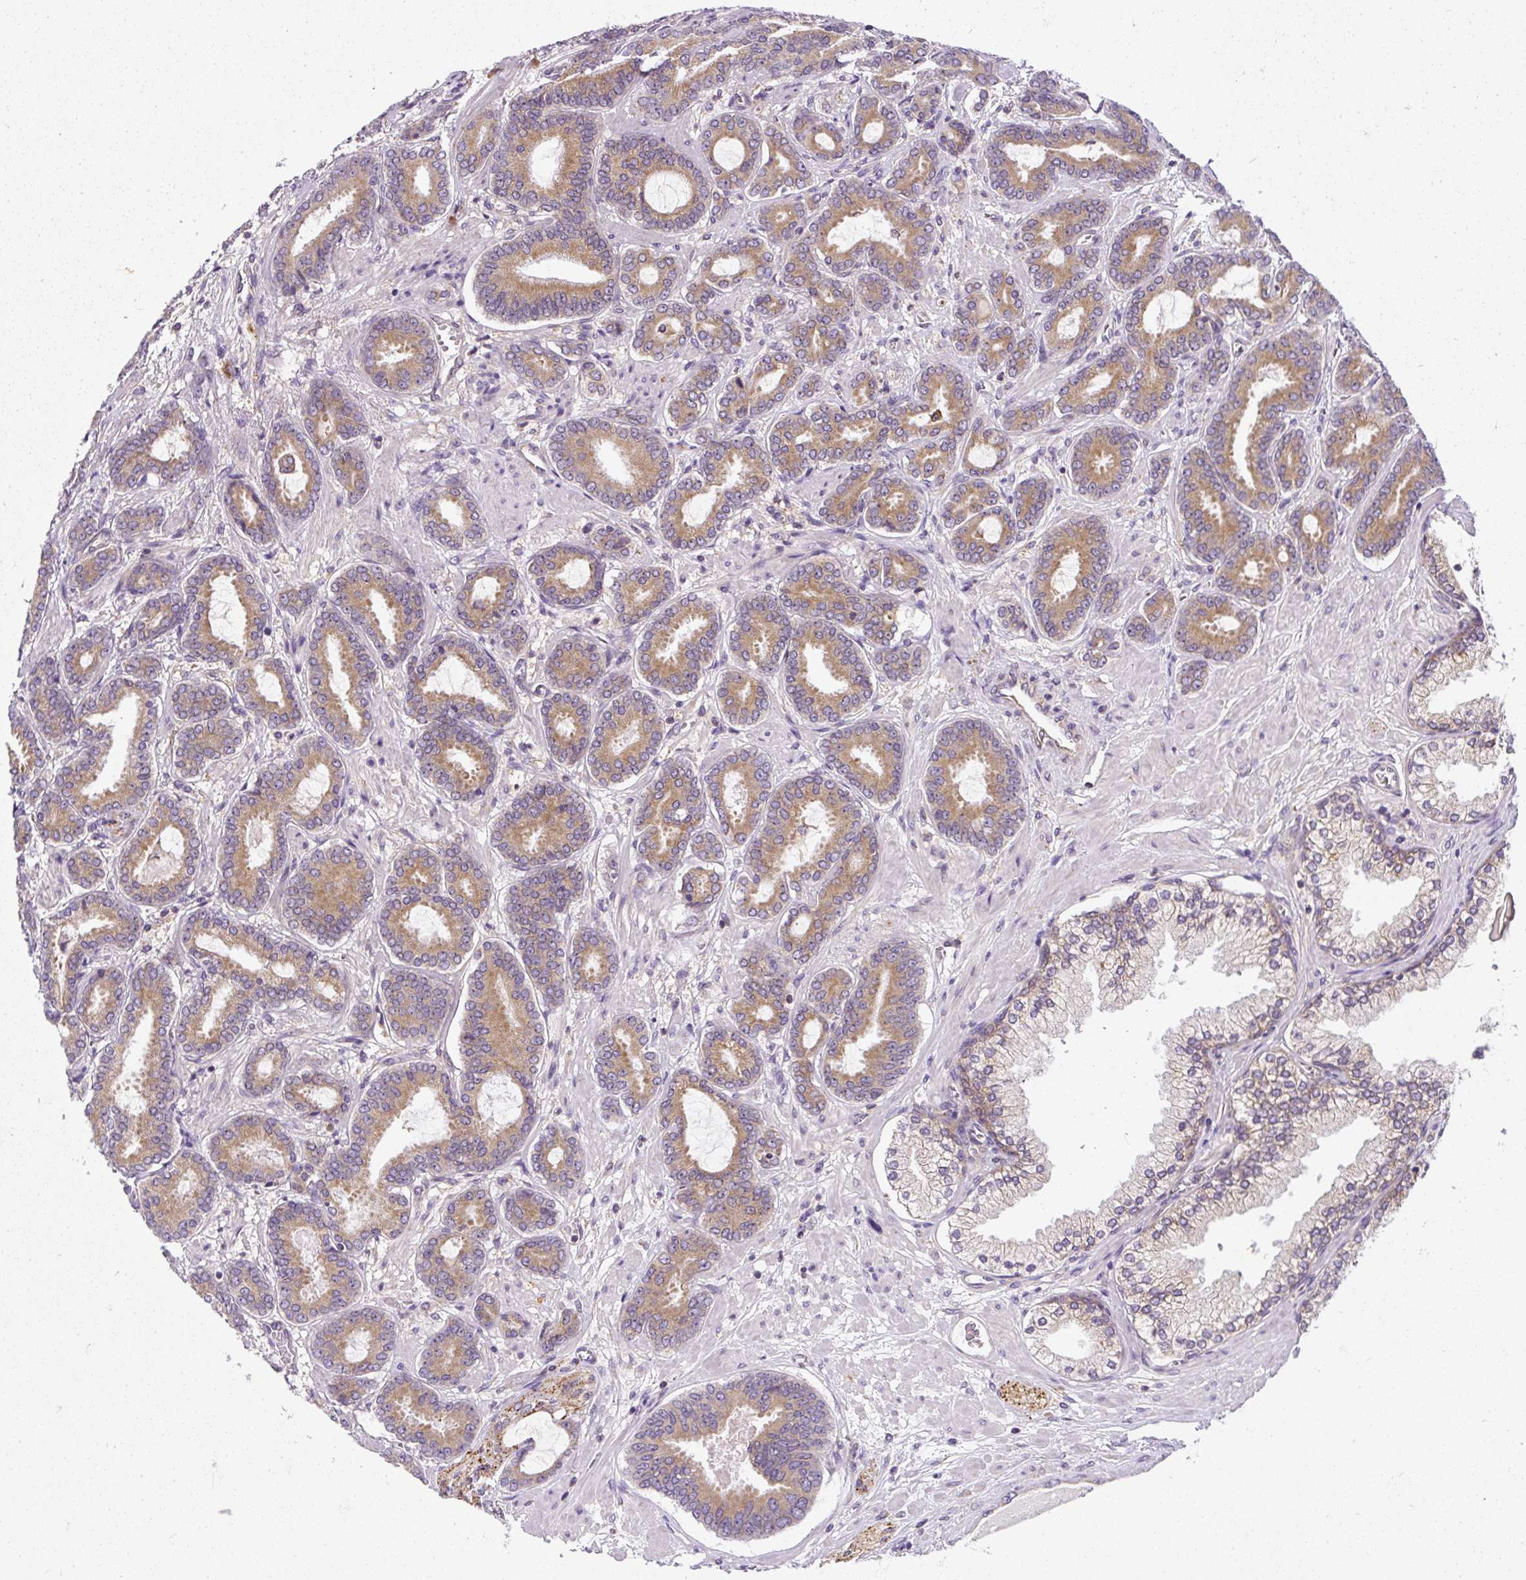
{"staining": {"intensity": "moderate", "quantity": ">75%", "location": "cytoplasmic/membranous"}, "tissue": "prostate cancer", "cell_type": "Tumor cells", "image_type": "cancer", "snomed": [{"axis": "morphology", "description": "Adenocarcinoma, Low grade"}, {"axis": "topography", "description": "Prostate and seminal vesicle, NOS"}], "caption": "Immunohistochemical staining of prostate cancer (low-grade adenocarcinoma) shows moderate cytoplasmic/membranous protein positivity in approximately >75% of tumor cells. (brown staining indicates protein expression, while blue staining denotes nuclei).", "gene": "CYP20A1", "patient": {"sex": "male", "age": 61}}